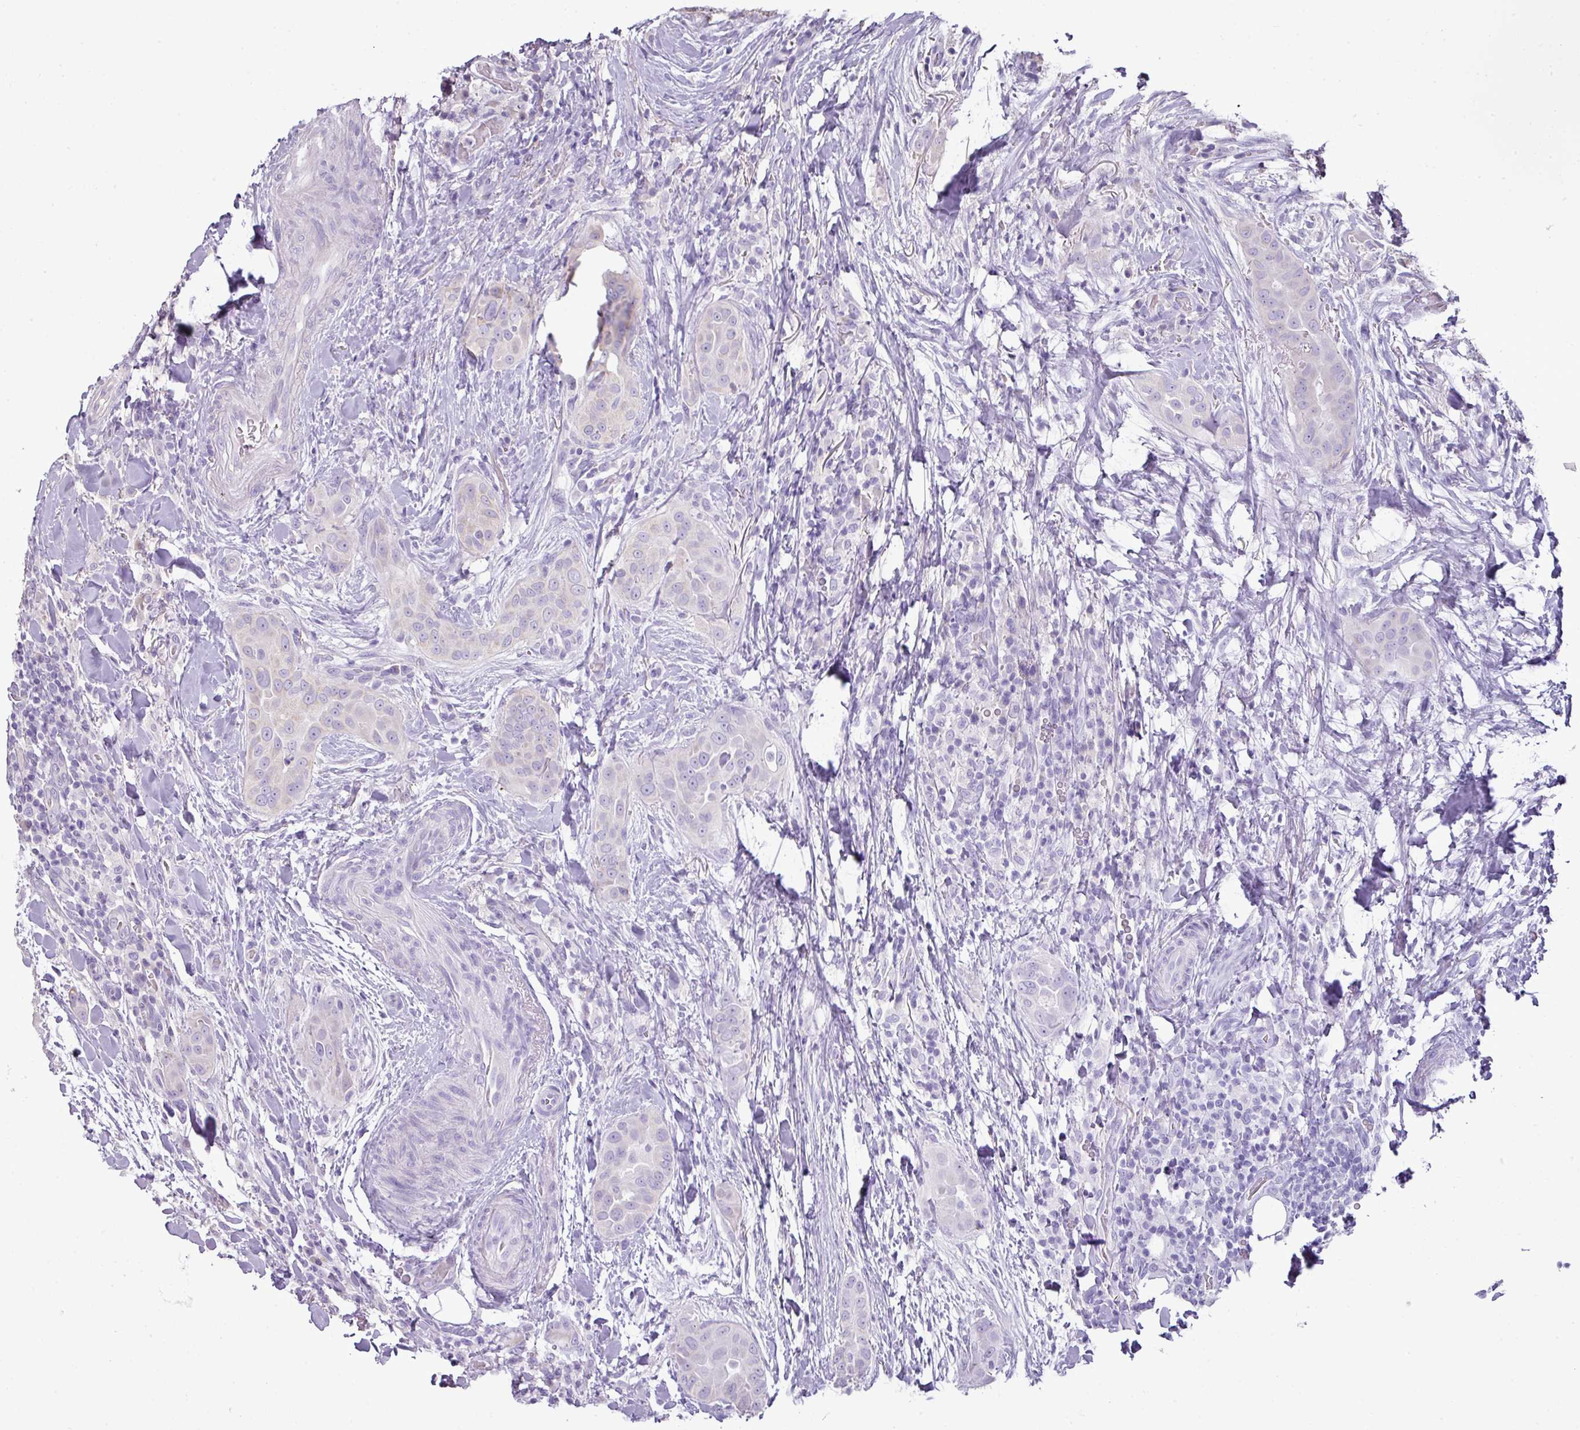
{"staining": {"intensity": "negative", "quantity": "none", "location": "none"}, "tissue": "thyroid cancer", "cell_type": "Tumor cells", "image_type": "cancer", "snomed": [{"axis": "morphology", "description": "Papillary adenocarcinoma, NOS"}, {"axis": "topography", "description": "Thyroid gland"}], "caption": "IHC histopathology image of human thyroid papillary adenocarcinoma stained for a protein (brown), which exhibits no positivity in tumor cells.", "gene": "BRINP2", "patient": {"sex": "male", "age": 61}}